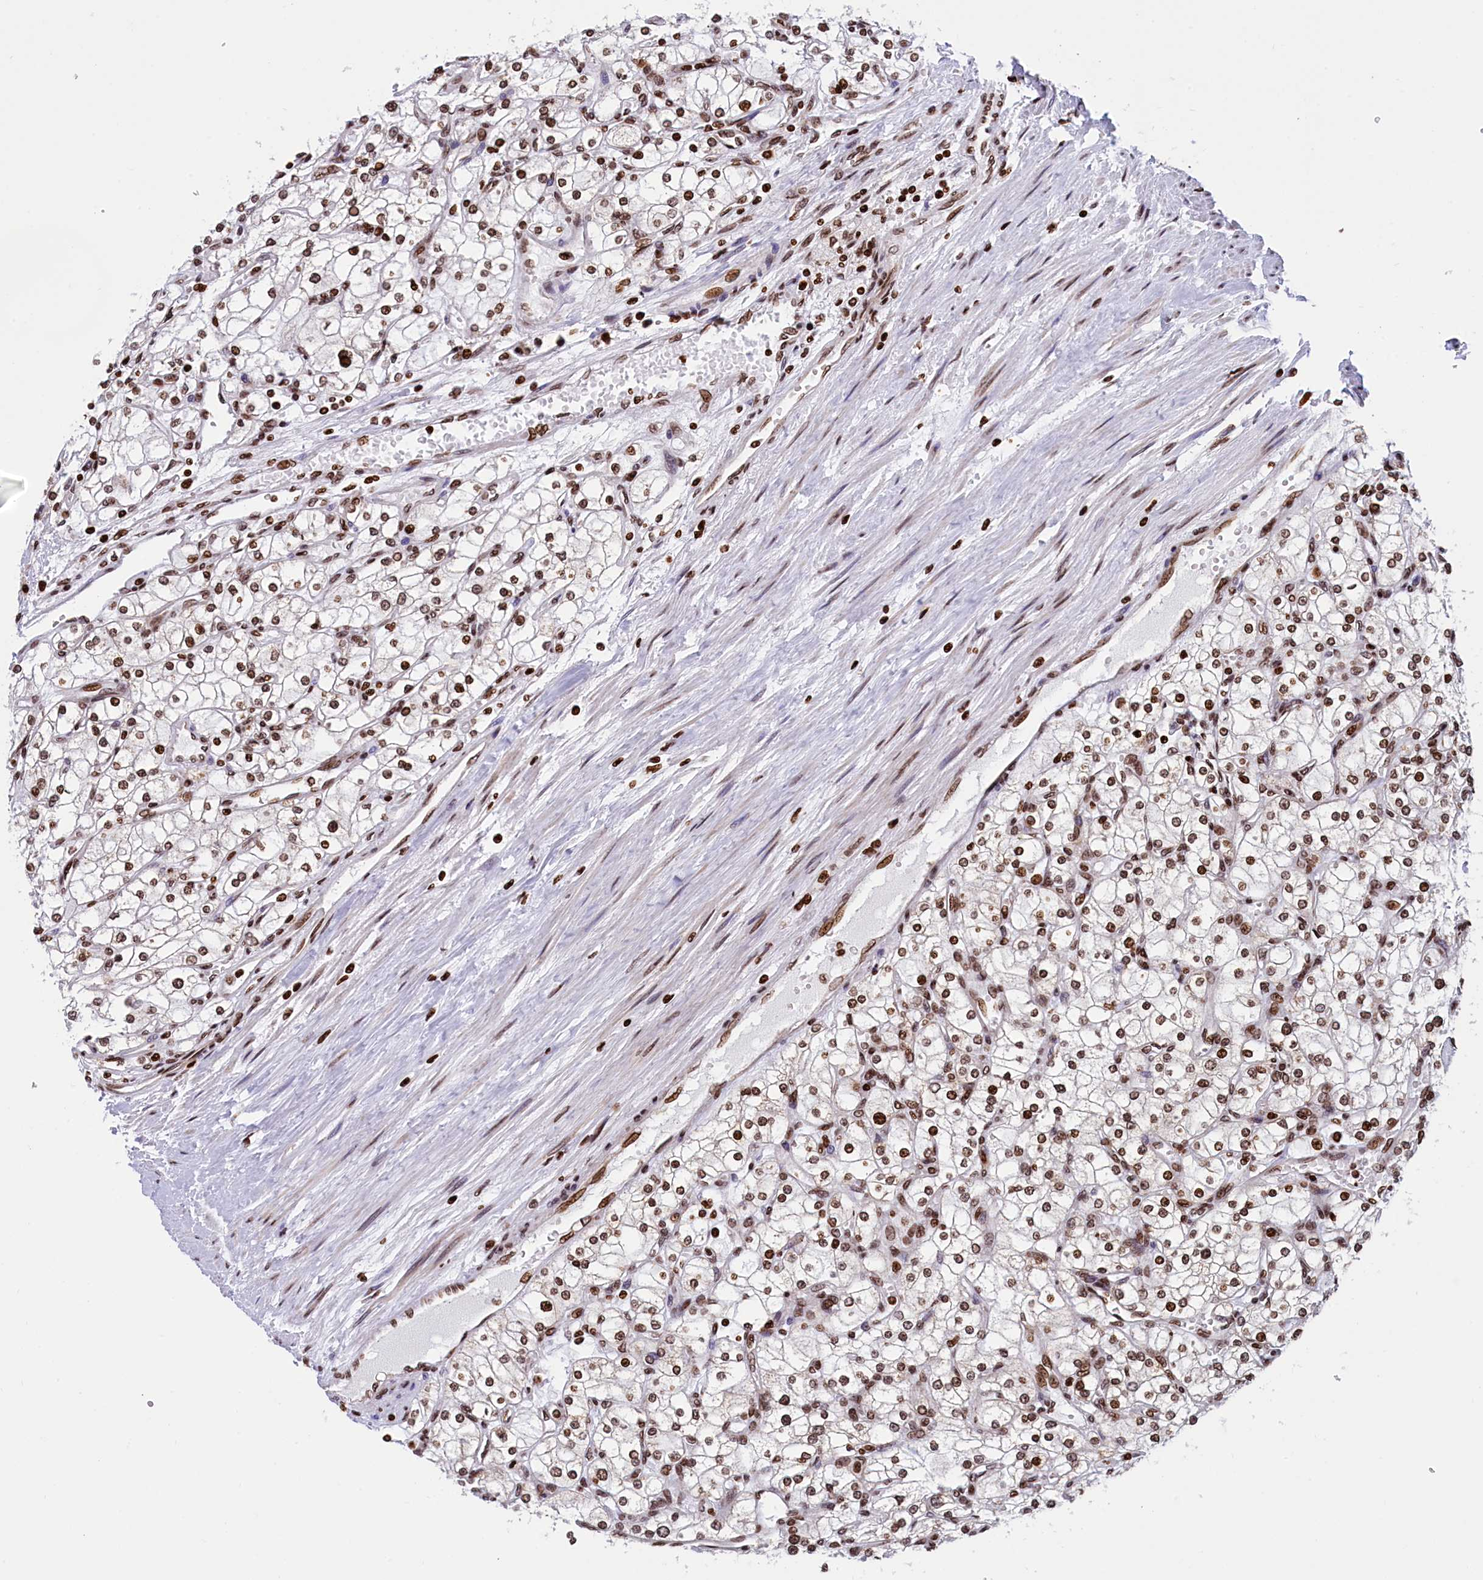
{"staining": {"intensity": "moderate", "quantity": ">75%", "location": "nuclear"}, "tissue": "renal cancer", "cell_type": "Tumor cells", "image_type": "cancer", "snomed": [{"axis": "morphology", "description": "Adenocarcinoma, NOS"}, {"axis": "topography", "description": "Kidney"}], "caption": "High-power microscopy captured an immunohistochemistry image of renal cancer (adenocarcinoma), revealing moderate nuclear expression in approximately >75% of tumor cells.", "gene": "TIMM29", "patient": {"sex": "male", "age": 80}}